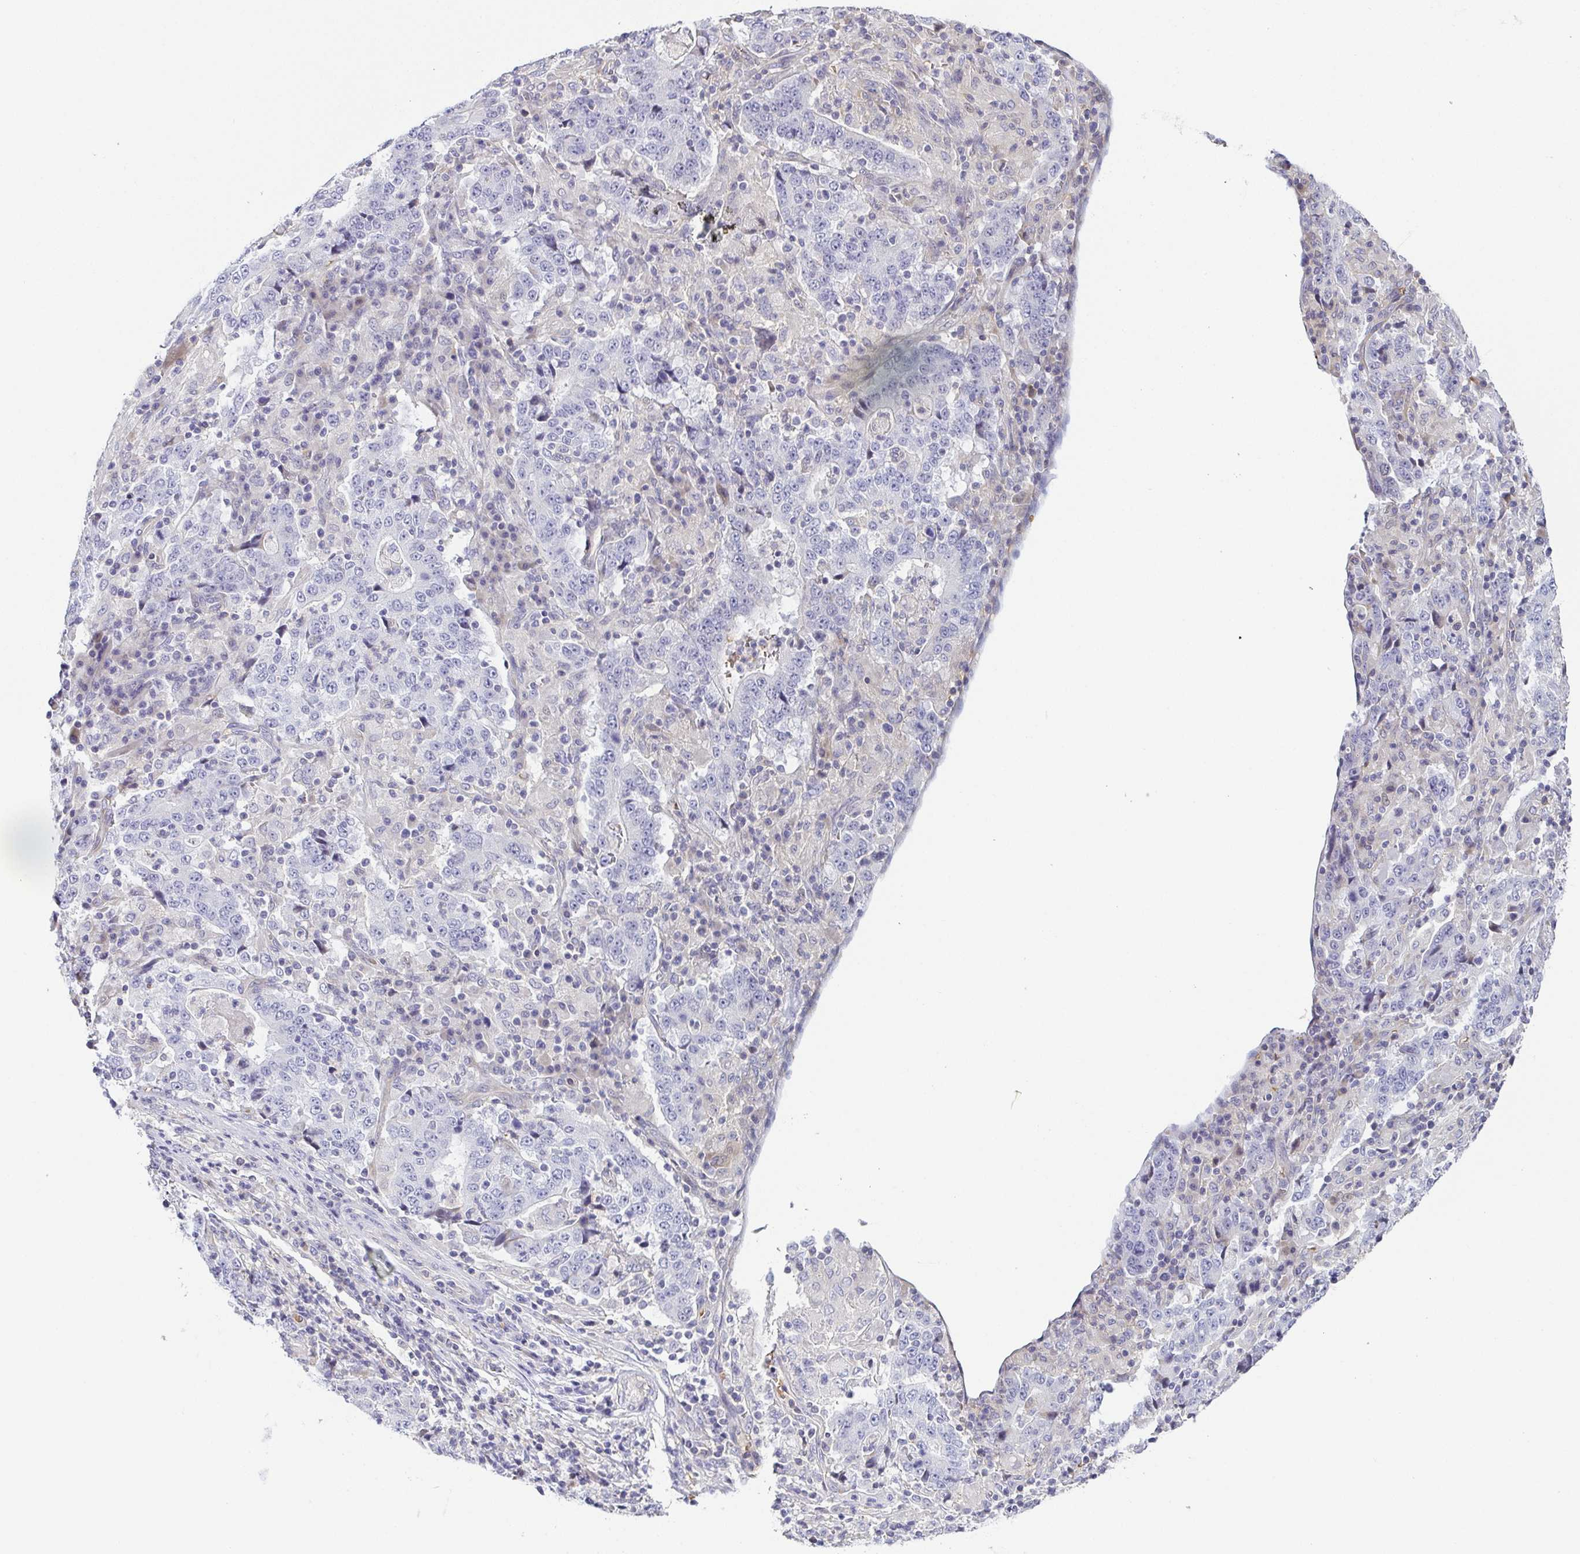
{"staining": {"intensity": "negative", "quantity": "none", "location": "none"}, "tissue": "stomach cancer", "cell_type": "Tumor cells", "image_type": "cancer", "snomed": [{"axis": "morphology", "description": "Normal tissue, NOS"}, {"axis": "morphology", "description": "Adenocarcinoma, NOS"}, {"axis": "topography", "description": "Stomach, upper"}, {"axis": "topography", "description": "Stomach"}], "caption": "IHC photomicrograph of adenocarcinoma (stomach) stained for a protein (brown), which shows no positivity in tumor cells.", "gene": "FAM162B", "patient": {"sex": "male", "age": 59}}